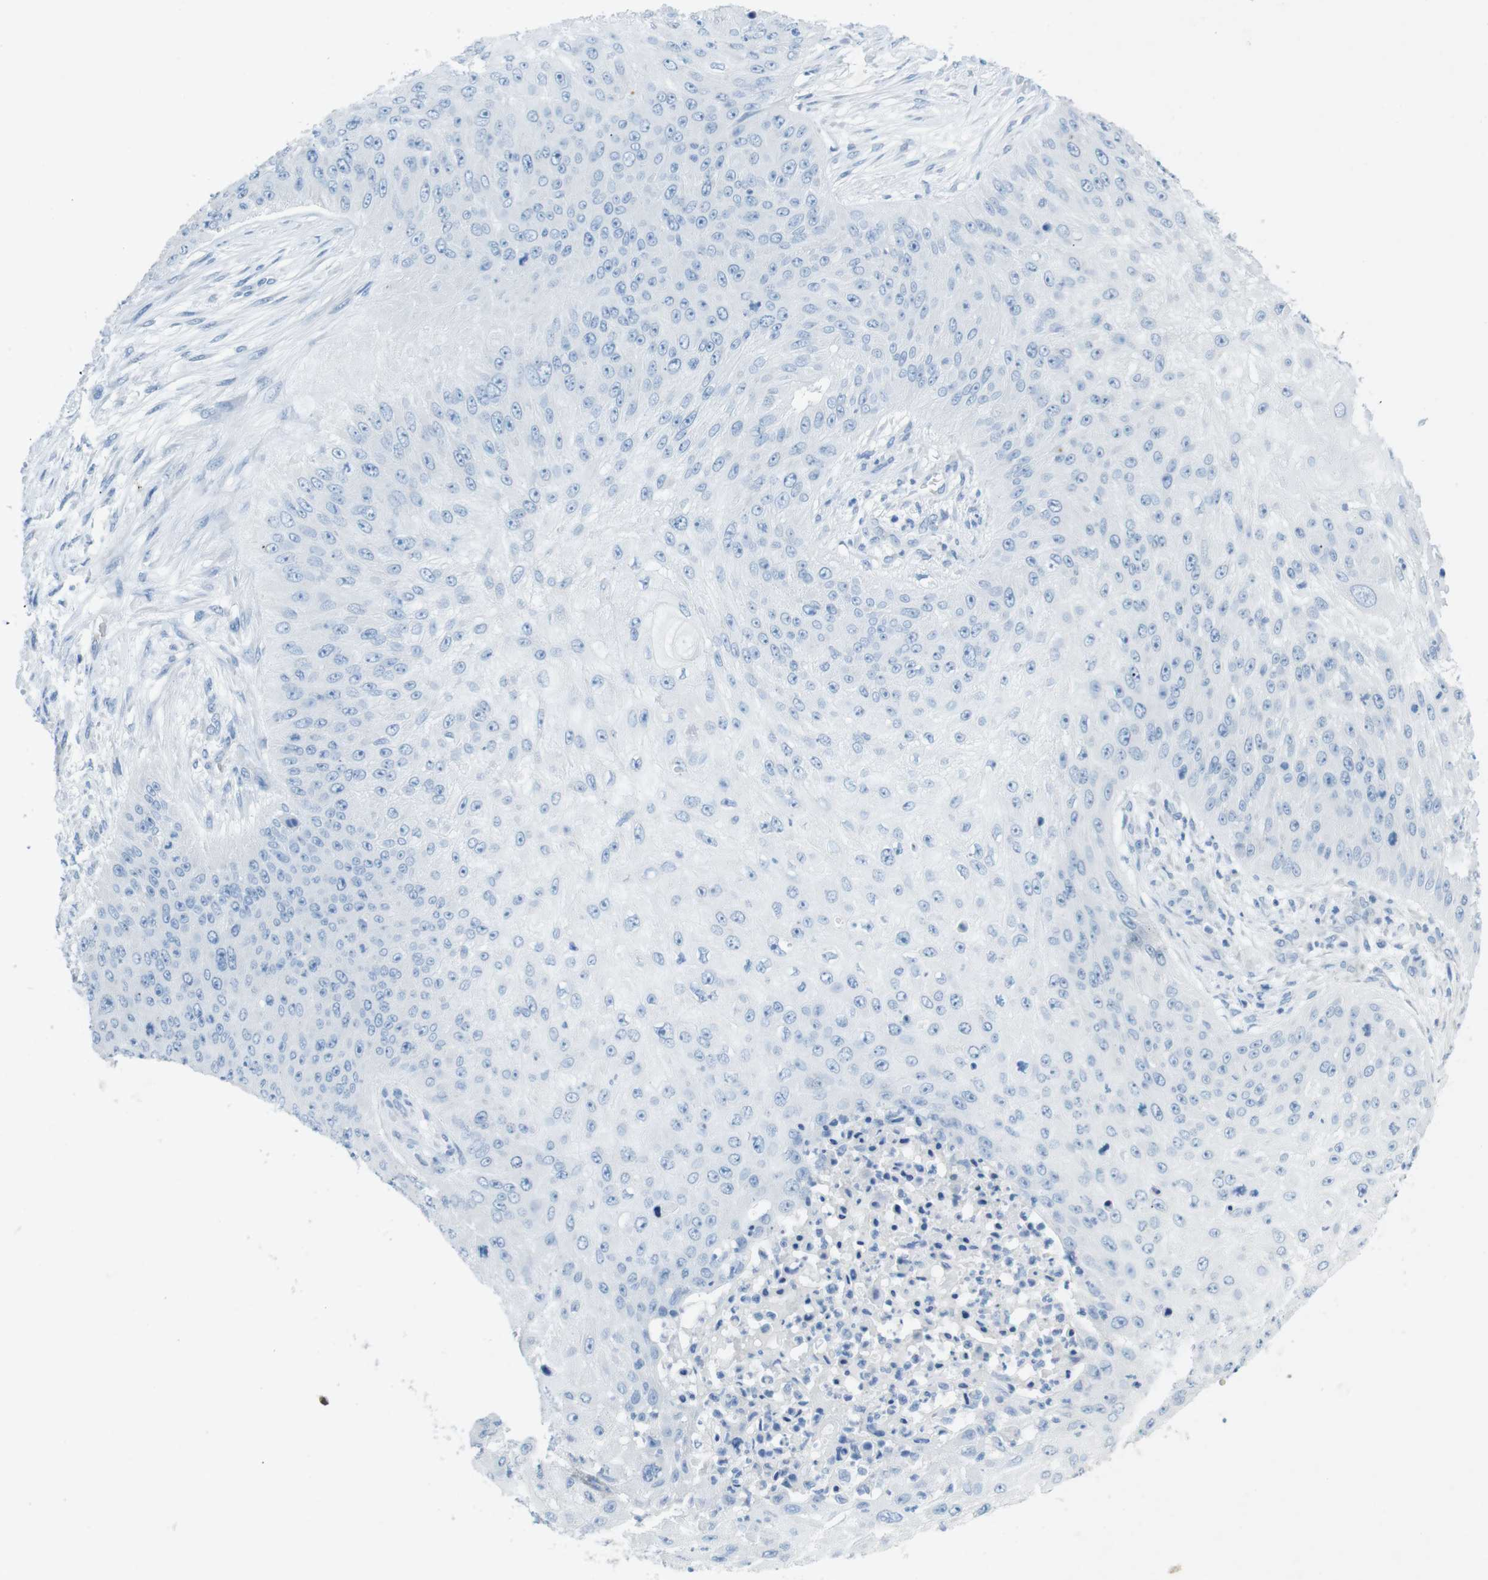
{"staining": {"intensity": "negative", "quantity": "none", "location": "none"}, "tissue": "skin cancer", "cell_type": "Tumor cells", "image_type": "cancer", "snomed": [{"axis": "morphology", "description": "Squamous cell carcinoma, NOS"}, {"axis": "topography", "description": "Skin"}], "caption": "Immunohistochemistry (IHC) histopathology image of neoplastic tissue: human squamous cell carcinoma (skin) stained with DAB (3,3'-diaminobenzidine) displays no significant protein staining in tumor cells.", "gene": "SALL4", "patient": {"sex": "female", "age": 80}}